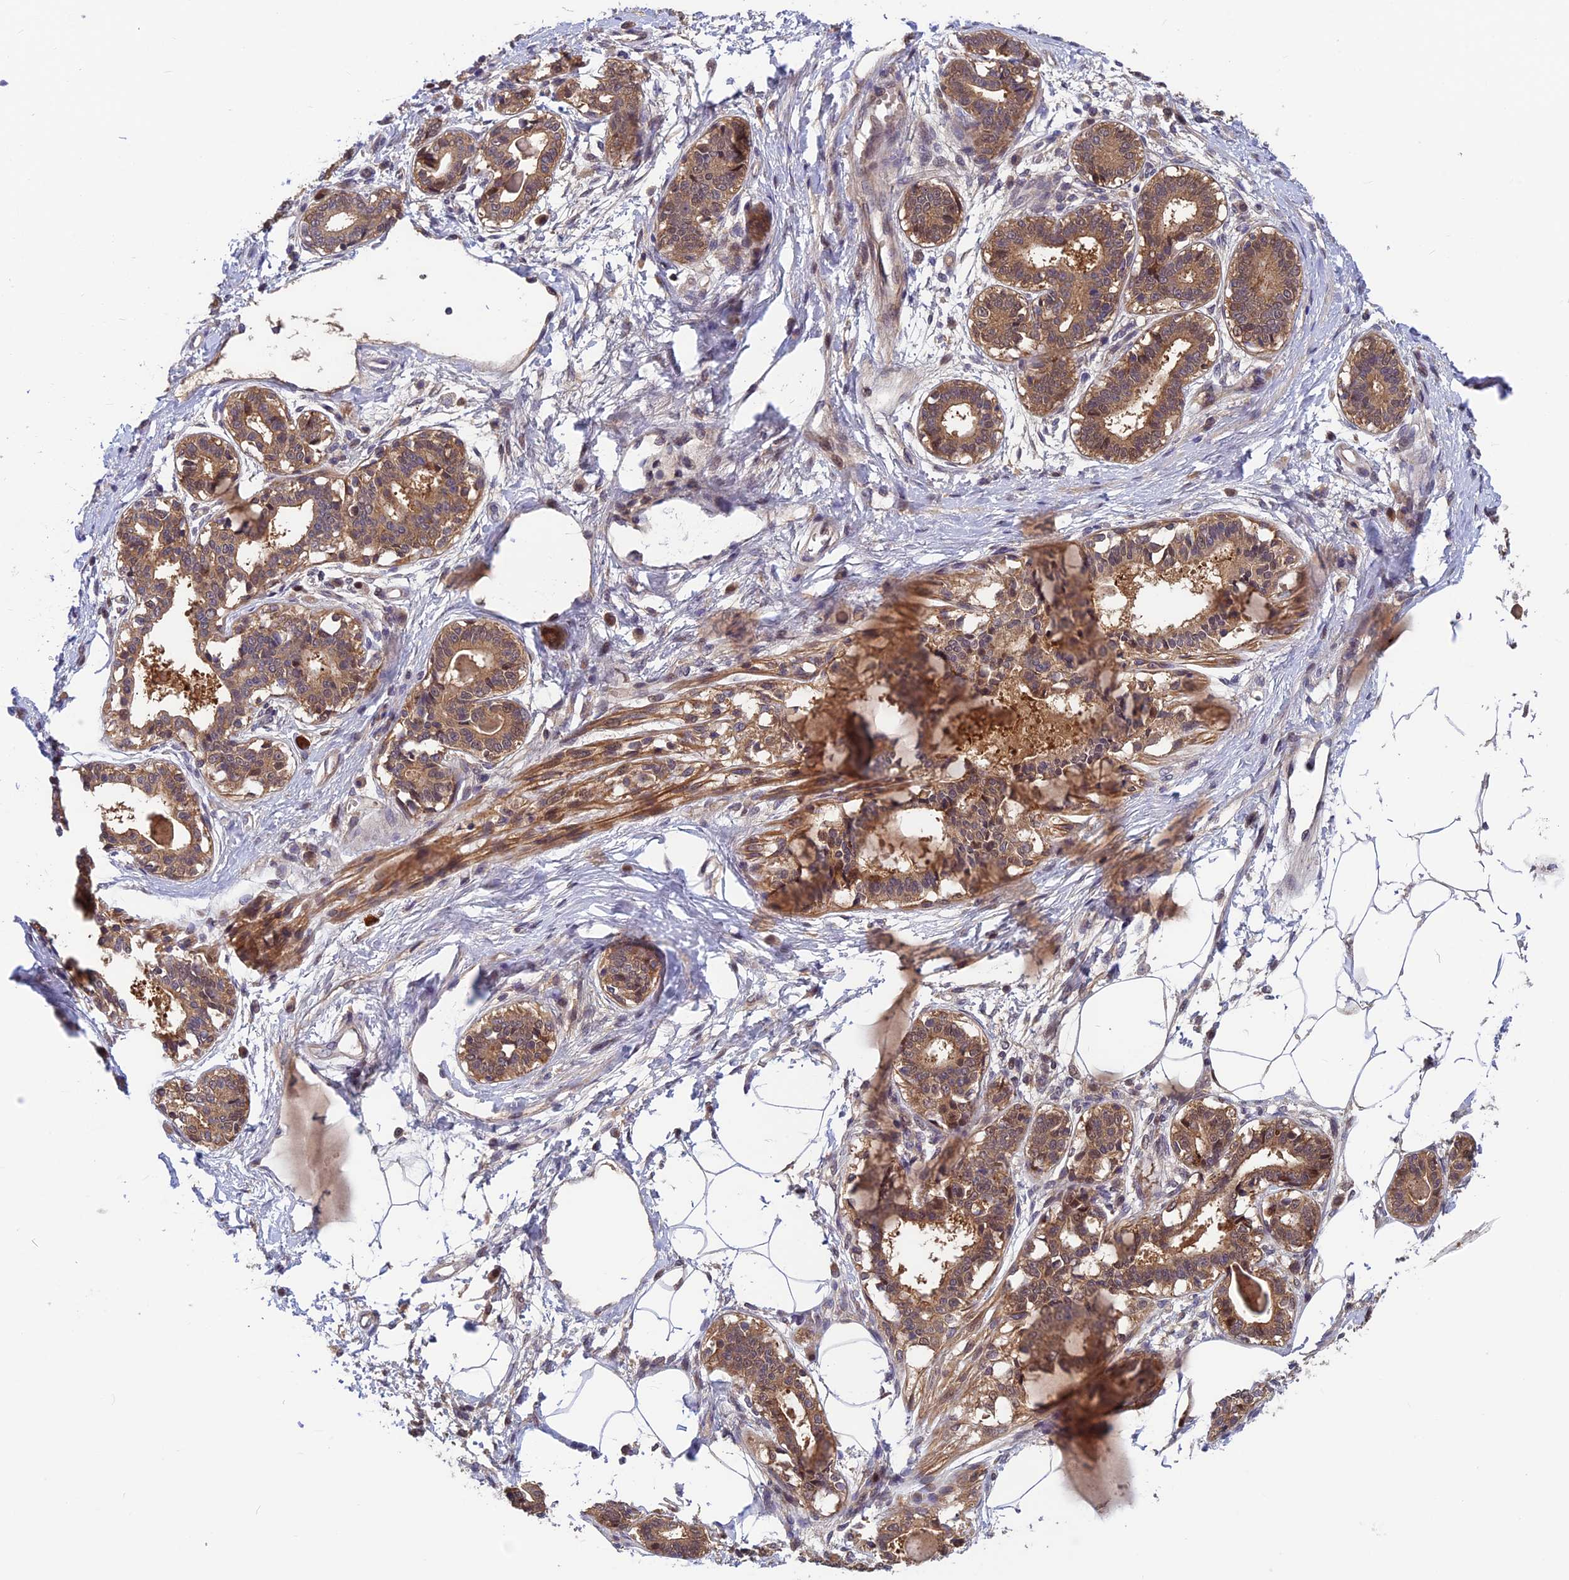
{"staining": {"intensity": "weak", "quantity": "25%-75%", "location": "cytoplasmic/membranous"}, "tissue": "breast", "cell_type": "Adipocytes", "image_type": "normal", "snomed": [{"axis": "morphology", "description": "Normal tissue, NOS"}, {"axis": "topography", "description": "Breast"}], "caption": "Adipocytes exhibit low levels of weak cytoplasmic/membranous staining in about 25%-75% of cells in unremarkable human breast. Using DAB (brown) and hematoxylin (blue) stains, captured at high magnification using brightfield microscopy.", "gene": "CCDC15", "patient": {"sex": "female", "age": 45}}